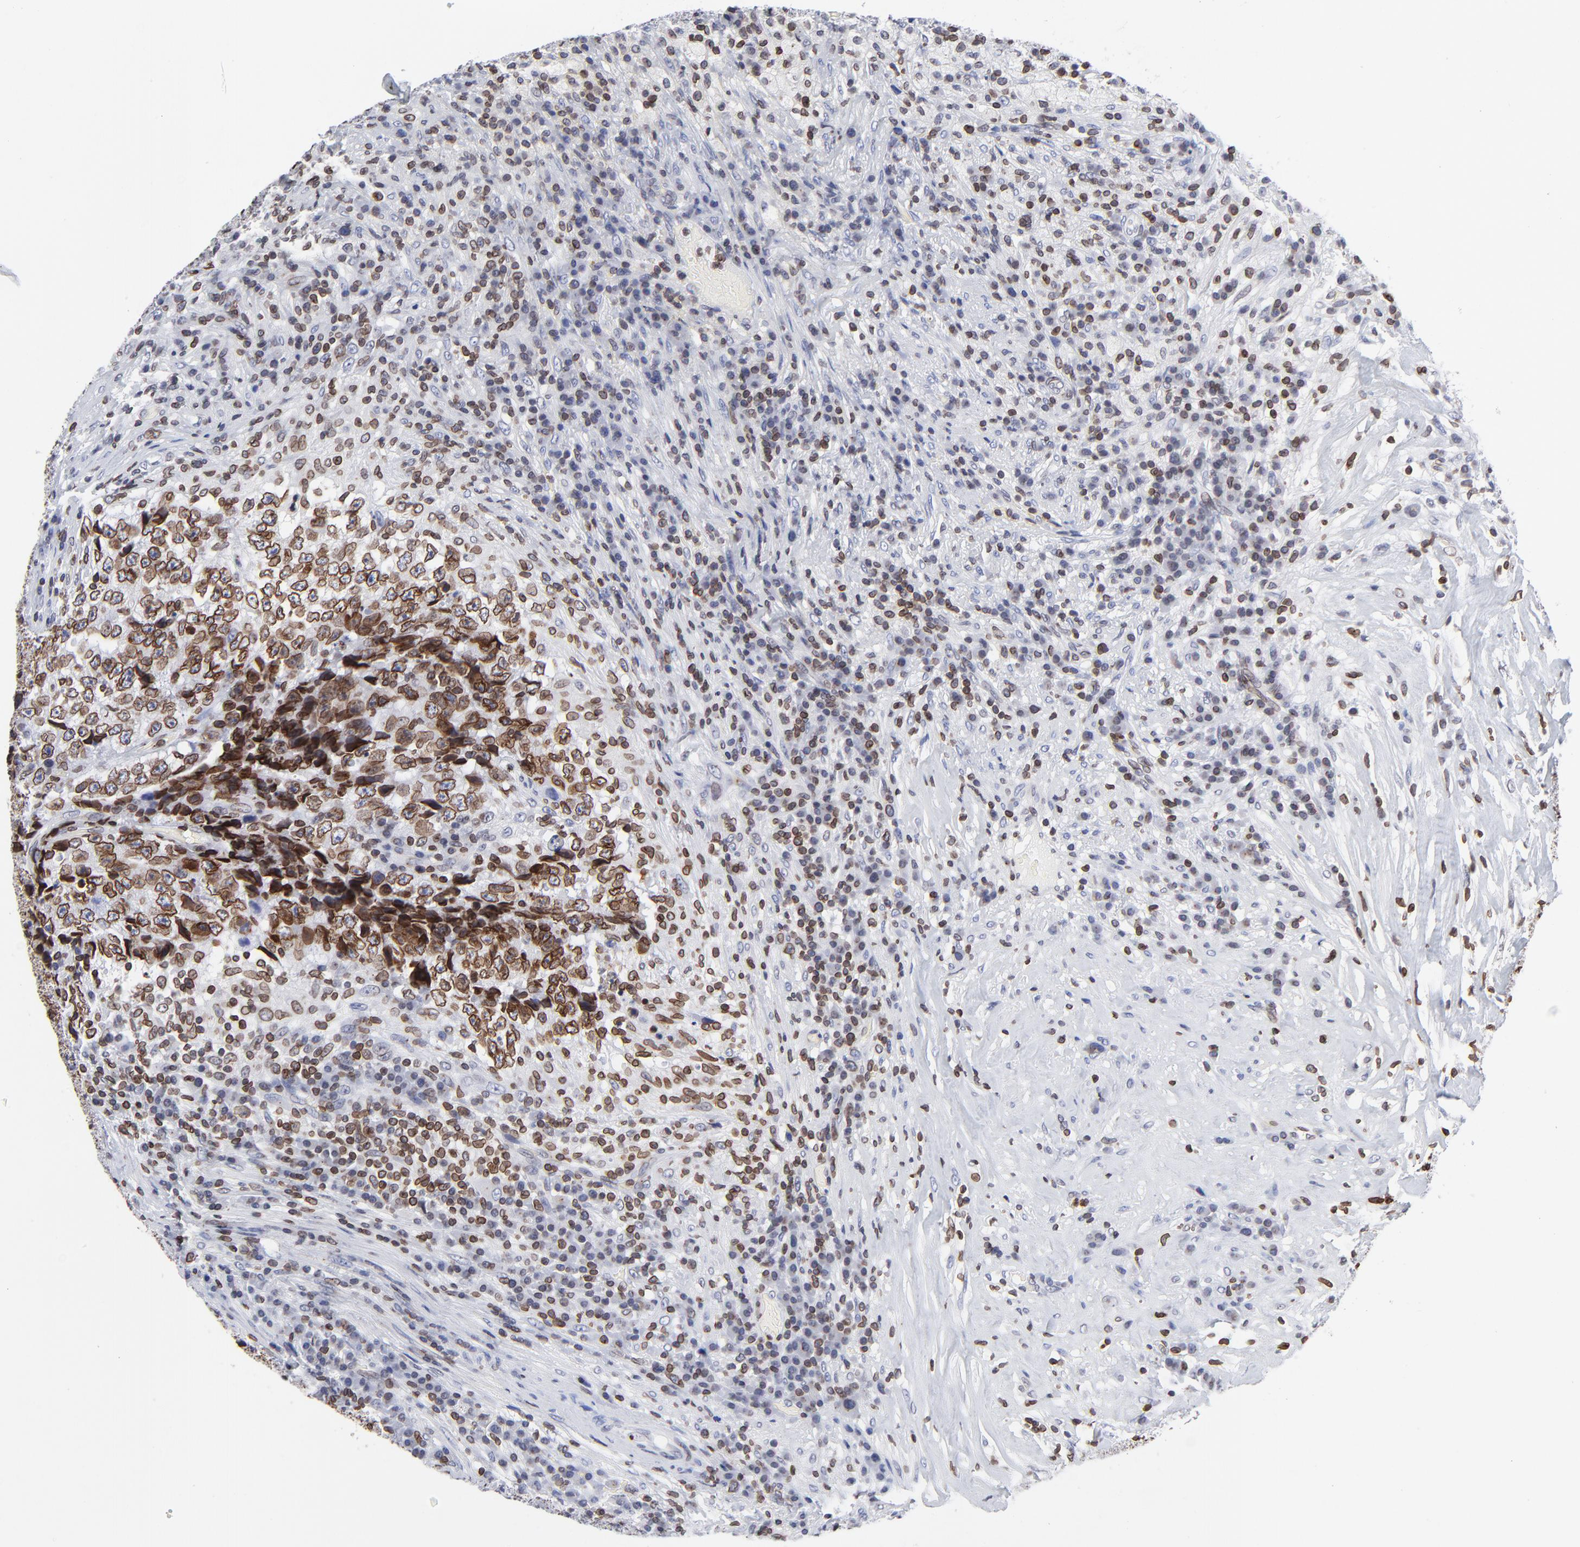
{"staining": {"intensity": "strong", "quantity": ">75%", "location": "cytoplasmic/membranous,nuclear"}, "tissue": "testis cancer", "cell_type": "Tumor cells", "image_type": "cancer", "snomed": [{"axis": "morphology", "description": "Necrosis, NOS"}, {"axis": "morphology", "description": "Carcinoma, Embryonal, NOS"}, {"axis": "topography", "description": "Testis"}], "caption": "Strong cytoplasmic/membranous and nuclear expression for a protein is identified in approximately >75% of tumor cells of testis cancer using immunohistochemistry.", "gene": "THAP7", "patient": {"sex": "male", "age": 19}}